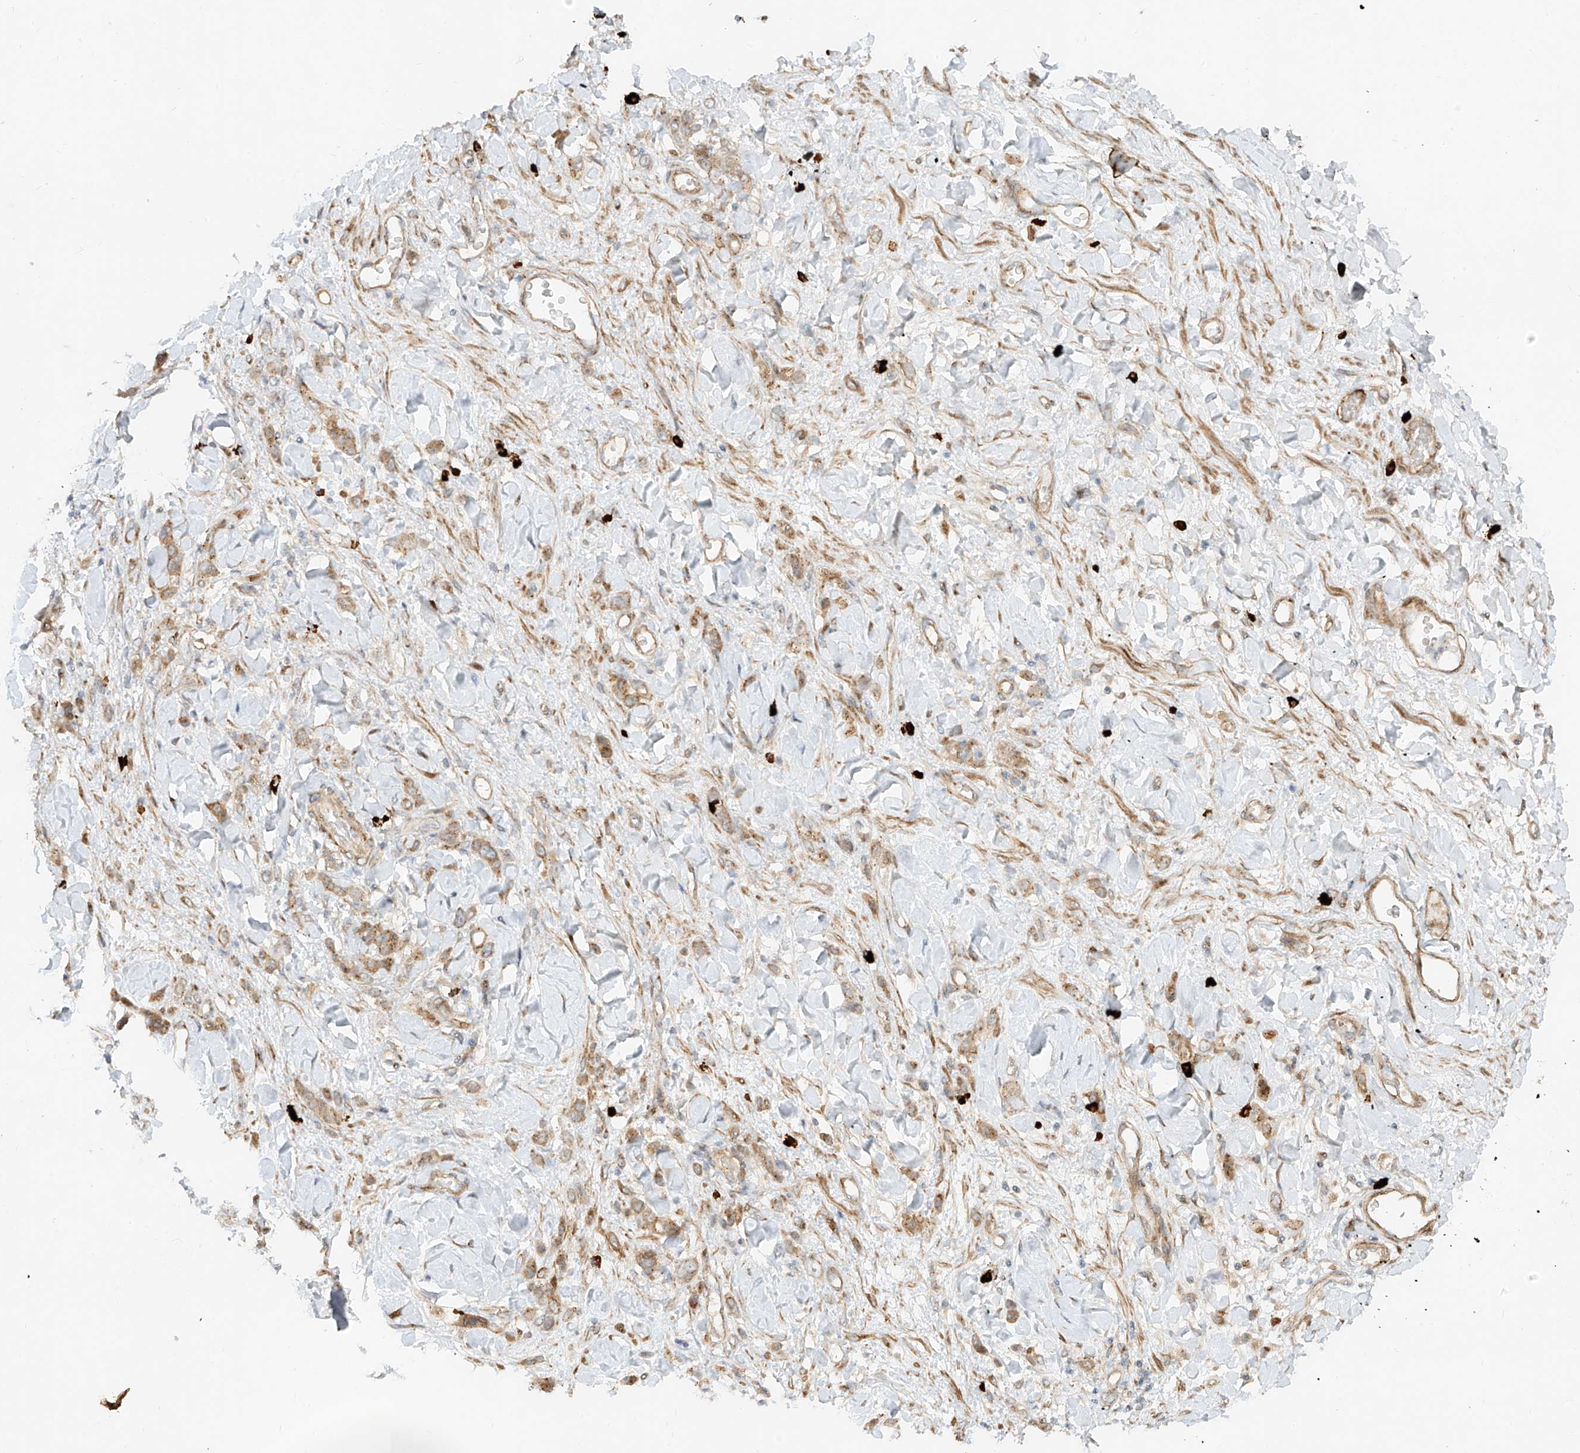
{"staining": {"intensity": "moderate", "quantity": ">75%", "location": "cytoplasmic/membranous"}, "tissue": "stomach cancer", "cell_type": "Tumor cells", "image_type": "cancer", "snomed": [{"axis": "morphology", "description": "Normal tissue, NOS"}, {"axis": "morphology", "description": "Adenocarcinoma, NOS"}, {"axis": "topography", "description": "Stomach"}], "caption": "This histopathology image exhibits immunohistochemistry (IHC) staining of stomach cancer (adenocarcinoma), with medium moderate cytoplasmic/membranous expression in approximately >75% of tumor cells.", "gene": "ZNF287", "patient": {"sex": "male", "age": 82}}